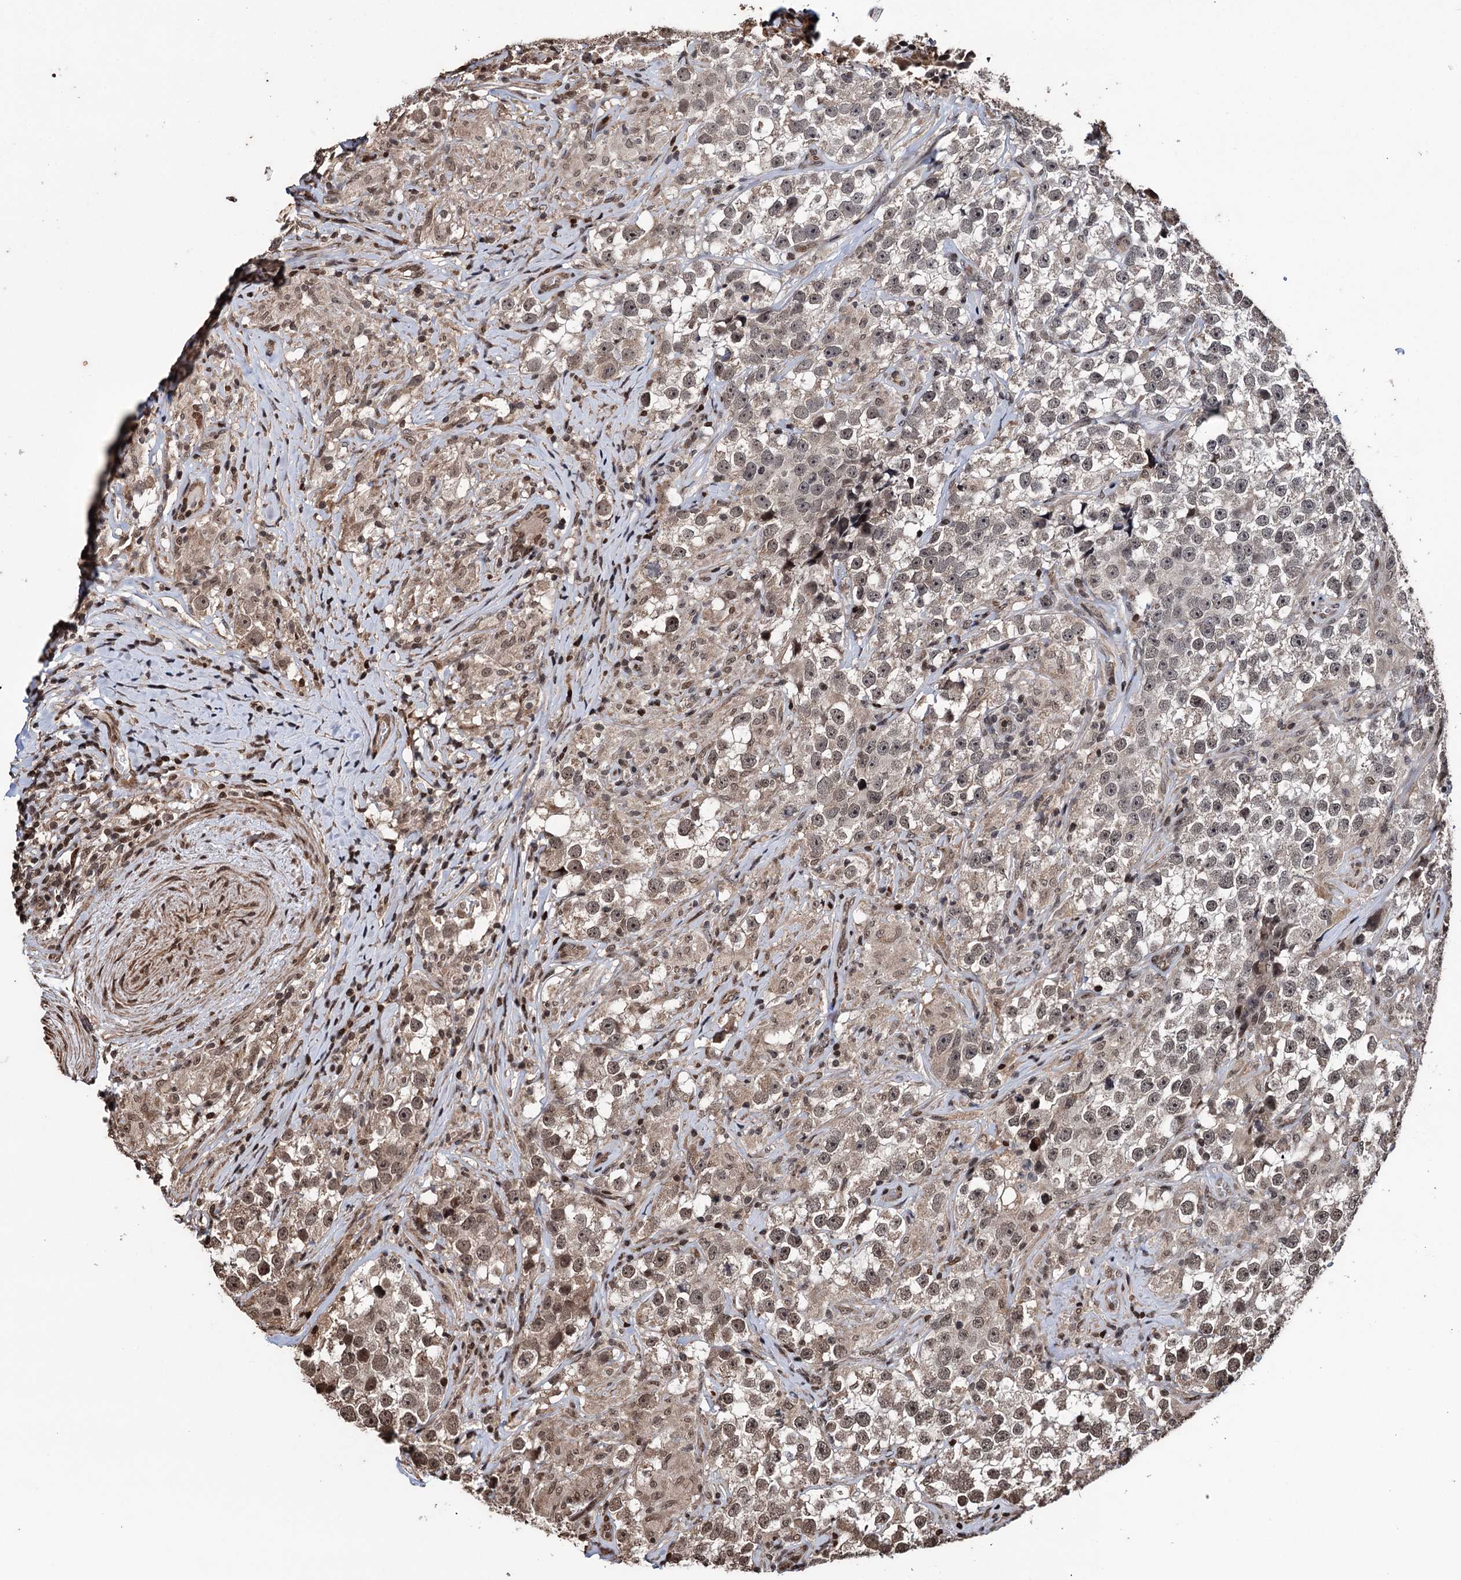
{"staining": {"intensity": "moderate", "quantity": ">75%", "location": "nuclear"}, "tissue": "testis cancer", "cell_type": "Tumor cells", "image_type": "cancer", "snomed": [{"axis": "morphology", "description": "Seminoma, NOS"}, {"axis": "topography", "description": "Testis"}], "caption": "Protein staining by immunohistochemistry reveals moderate nuclear expression in about >75% of tumor cells in testis cancer.", "gene": "EYA4", "patient": {"sex": "male", "age": 46}}